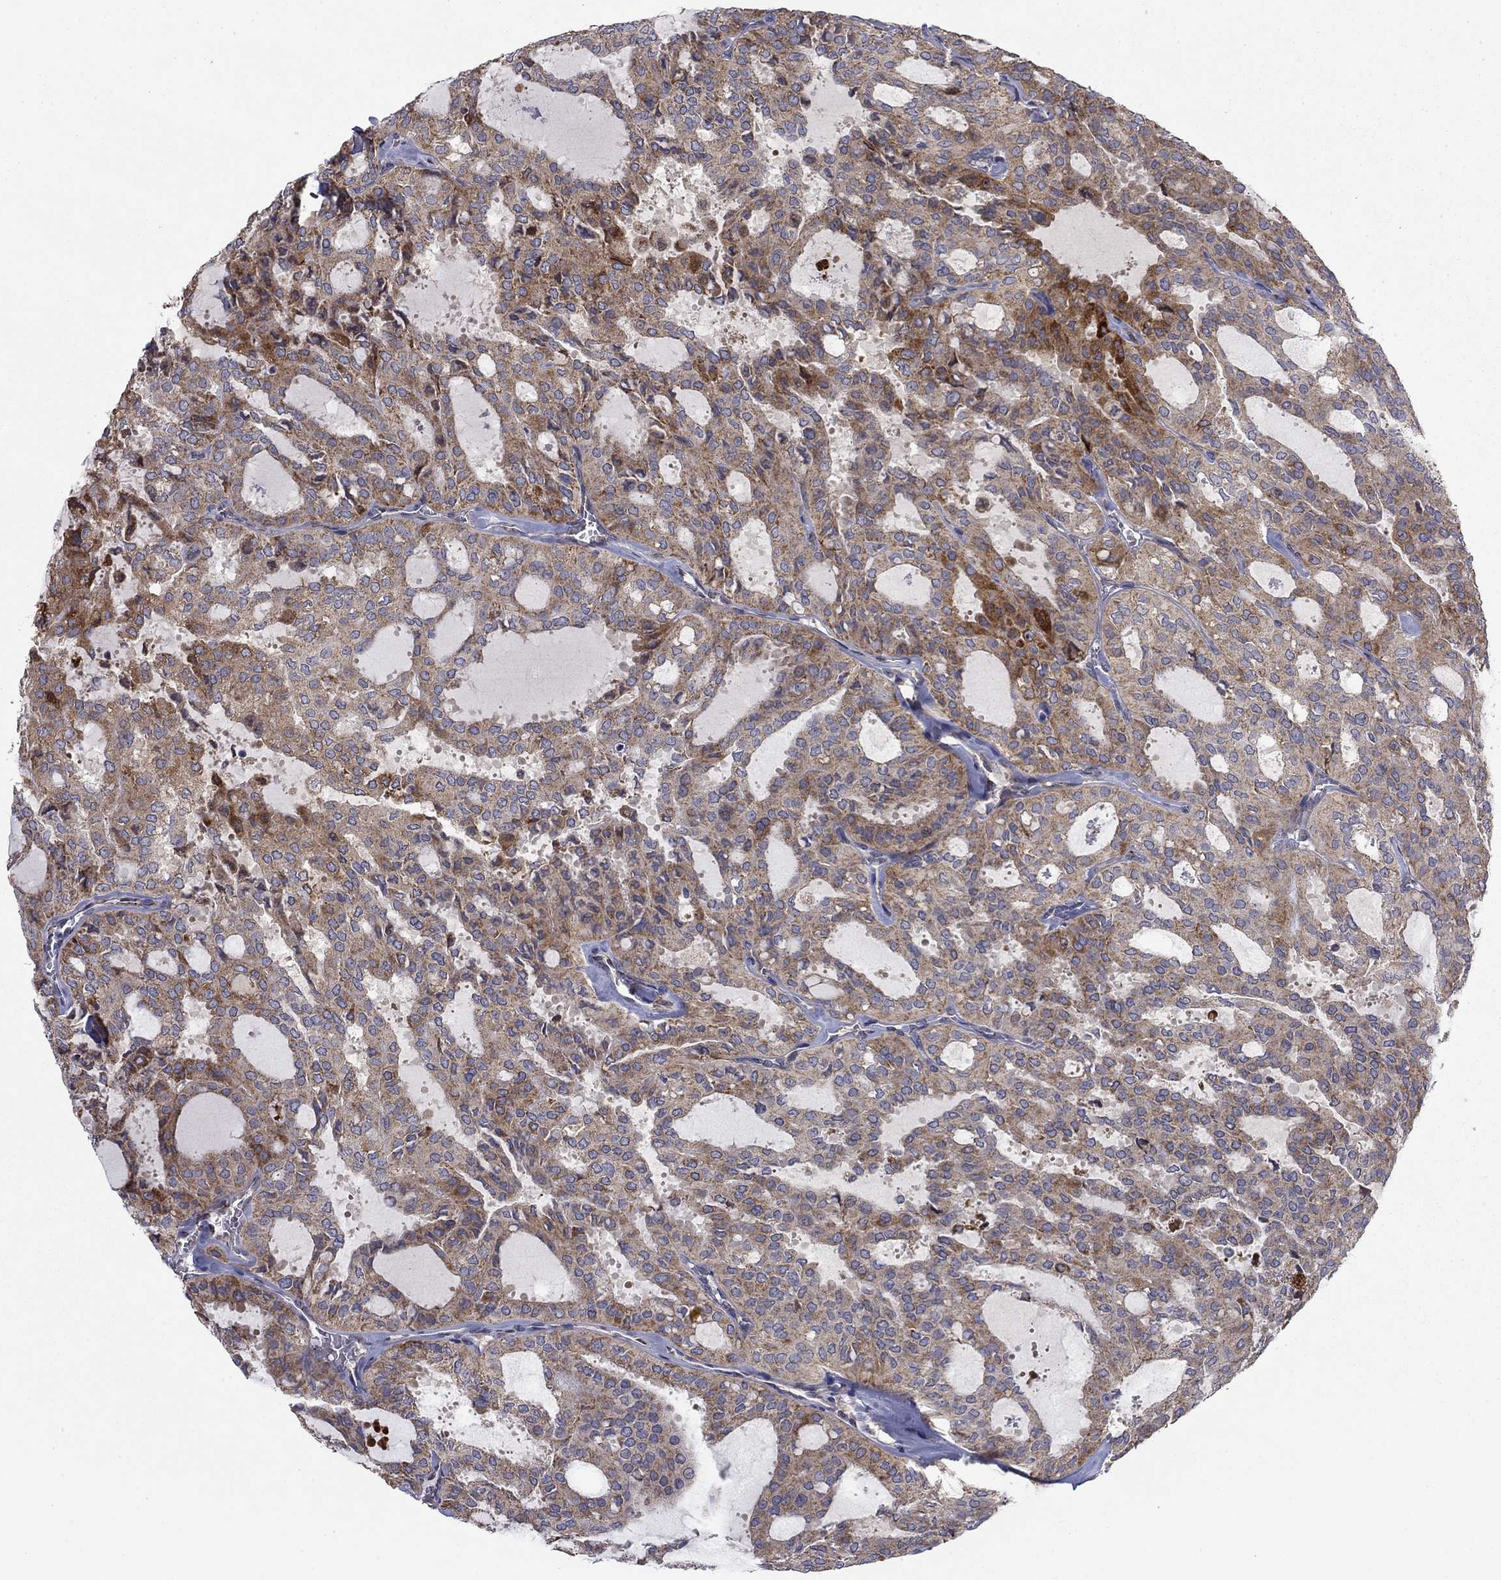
{"staining": {"intensity": "strong", "quantity": "25%-75%", "location": "cytoplasmic/membranous"}, "tissue": "thyroid cancer", "cell_type": "Tumor cells", "image_type": "cancer", "snomed": [{"axis": "morphology", "description": "Follicular adenoma carcinoma, NOS"}, {"axis": "topography", "description": "Thyroid gland"}], "caption": "Thyroid cancer stained with DAB (3,3'-diaminobenzidine) immunohistochemistry displays high levels of strong cytoplasmic/membranous positivity in about 25%-75% of tumor cells.", "gene": "MMAA", "patient": {"sex": "male", "age": 75}}